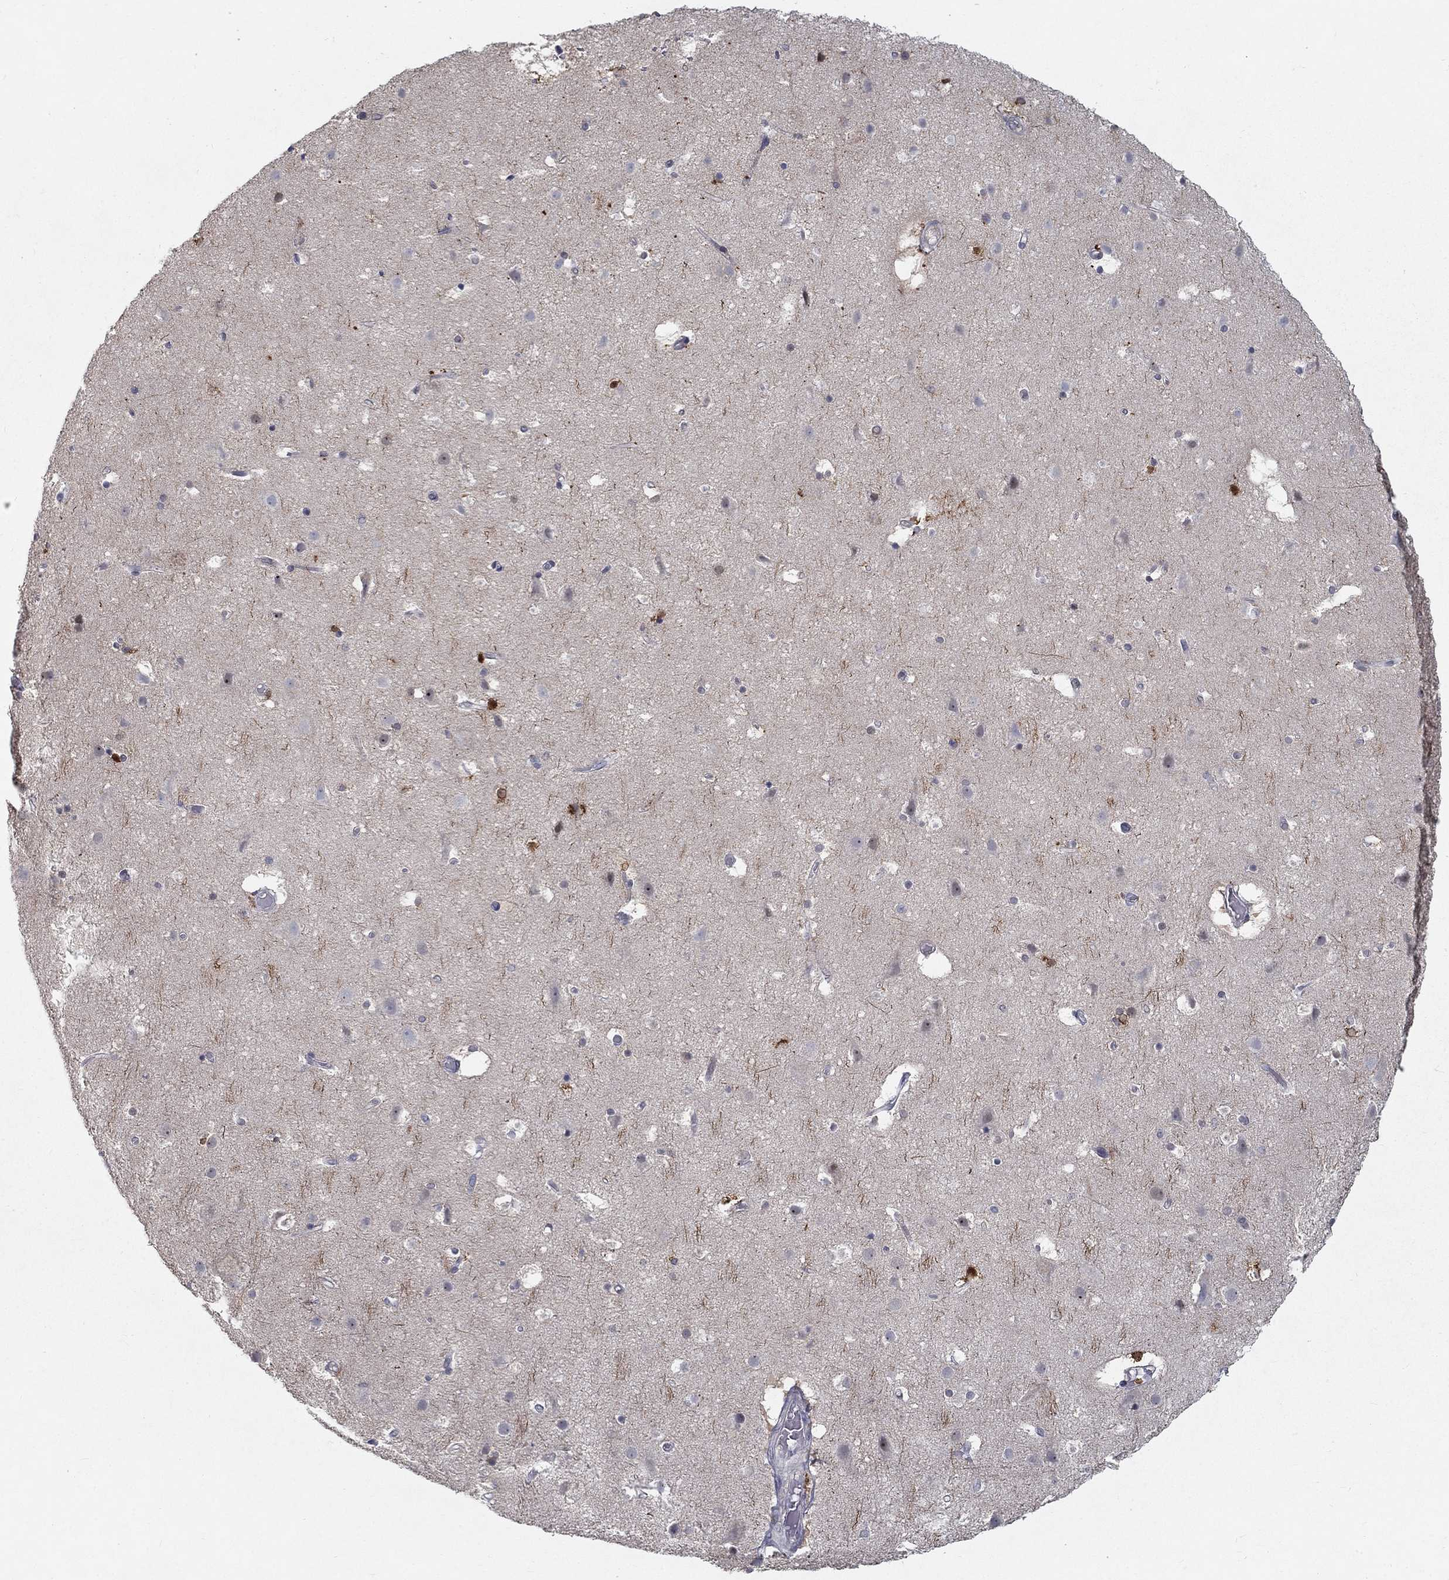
{"staining": {"intensity": "negative", "quantity": "none", "location": "none"}, "tissue": "cerebral cortex", "cell_type": "Endothelial cells", "image_type": "normal", "snomed": [{"axis": "morphology", "description": "Normal tissue, NOS"}, {"axis": "topography", "description": "Cerebral cortex"}], "caption": "The photomicrograph reveals no significant positivity in endothelial cells of cerebral cortex. (Brightfield microscopy of DAB (3,3'-diaminobenzidine) immunohistochemistry (IHC) at high magnification).", "gene": "MTSS2", "patient": {"sex": "female", "age": 52}}